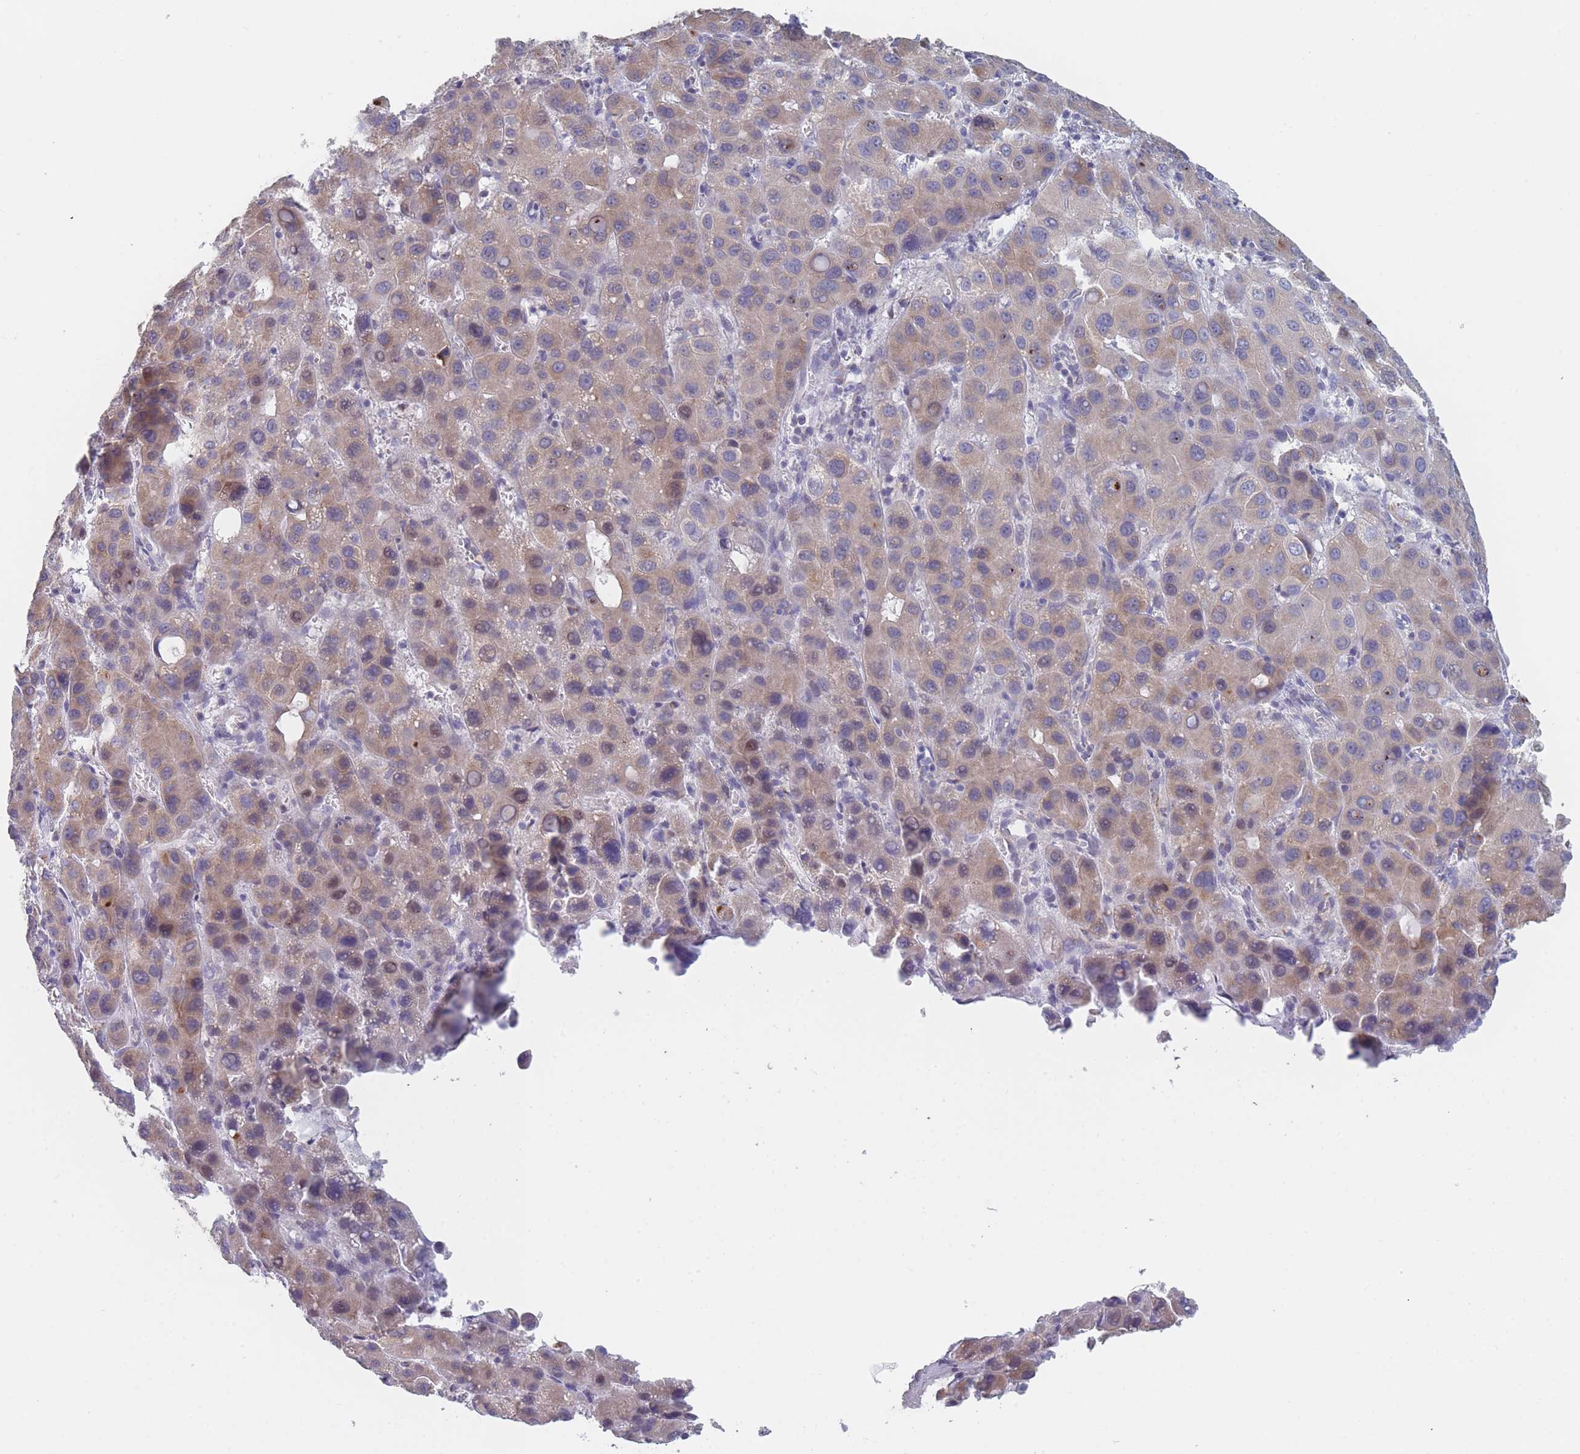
{"staining": {"intensity": "weak", "quantity": "25%-75%", "location": "cytoplasmic/membranous"}, "tissue": "liver cancer", "cell_type": "Tumor cells", "image_type": "cancer", "snomed": [{"axis": "morphology", "description": "Carcinoma, Hepatocellular, NOS"}, {"axis": "topography", "description": "Liver"}], "caption": "A low amount of weak cytoplasmic/membranous staining is present in approximately 25%-75% of tumor cells in liver cancer (hepatocellular carcinoma) tissue.", "gene": "TMED10", "patient": {"sex": "male", "age": 55}}